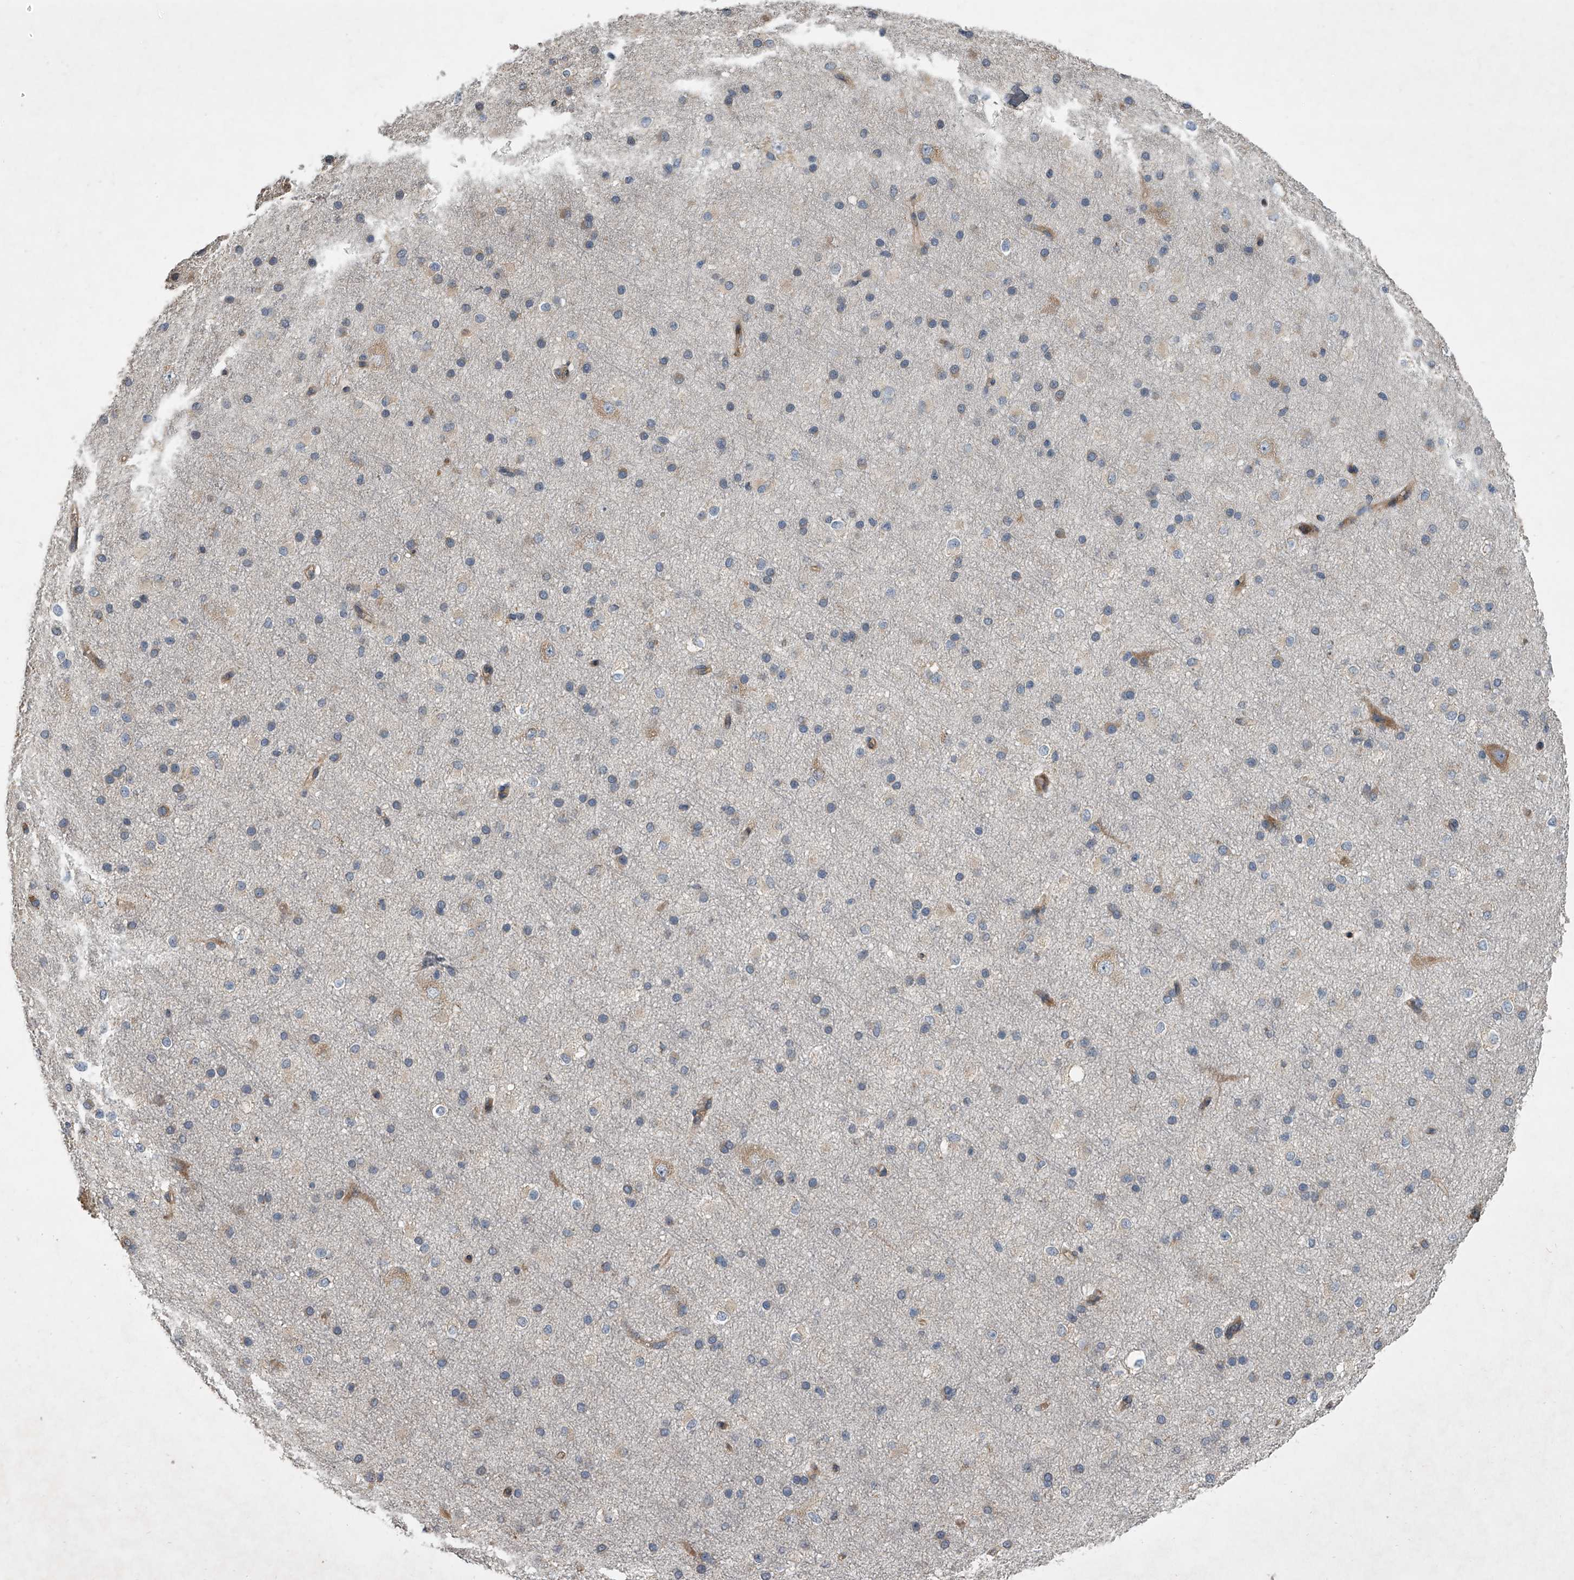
{"staining": {"intensity": "weak", "quantity": ">75%", "location": "cytoplasmic/membranous"}, "tissue": "cerebral cortex", "cell_type": "Endothelial cells", "image_type": "normal", "snomed": [{"axis": "morphology", "description": "Normal tissue, NOS"}, {"axis": "morphology", "description": "Developmental malformation"}, {"axis": "topography", "description": "Cerebral cortex"}], "caption": "Immunohistochemistry (IHC) (DAB (3,3'-diaminobenzidine)) staining of normal human cerebral cortex demonstrates weak cytoplasmic/membranous protein expression in about >75% of endothelial cells. The staining was performed using DAB (3,3'-diaminobenzidine) to visualize the protein expression in brown, while the nuclei were stained in blue with hematoxylin (Magnification: 20x).", "gene": "DOCK9", "patient": {"sex": "female", "age": 30}}